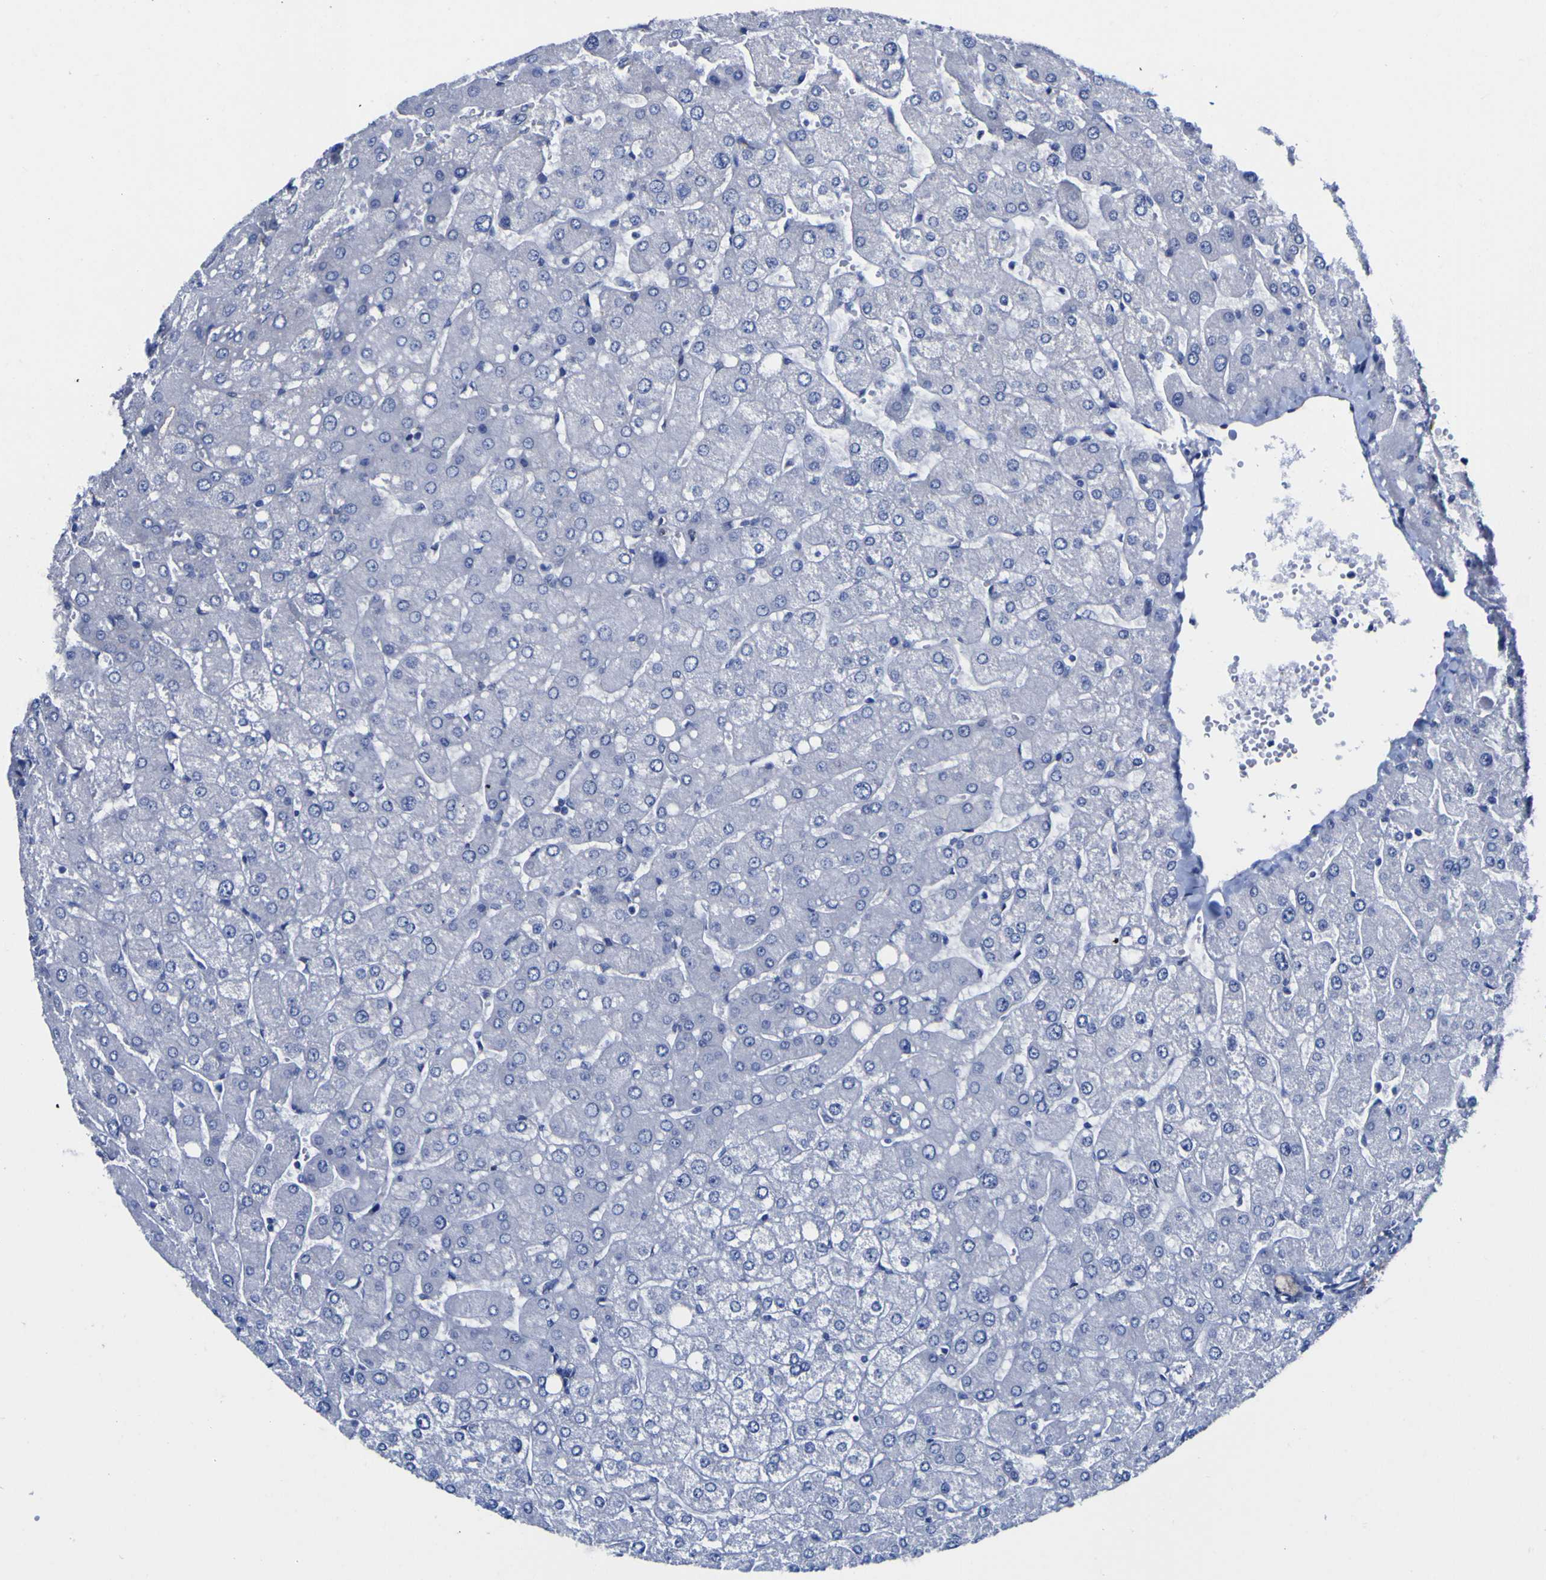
{"staining": {"intensity": "negative", "quantity": "none", "location": "none"}, "tissue": "liver", "cell_type": "Cholangiocytes", "image_type": "normal", "snomed": [{"axis": "morphology", "description": "Normal tissue, NOS"}, {"axis": "topography", "description": "Liver"}], "caption": "Immunohistochemistry (IHC) of unremarkable liver exhibits no staining in cholangiocytes. (DAB (3,3'-diaminobenzidine) immunohistochemistry (IHC) with hematoxylin counter stain).", "gene": "GOLM1", "patient": {"sex": "male", "age": 55}}